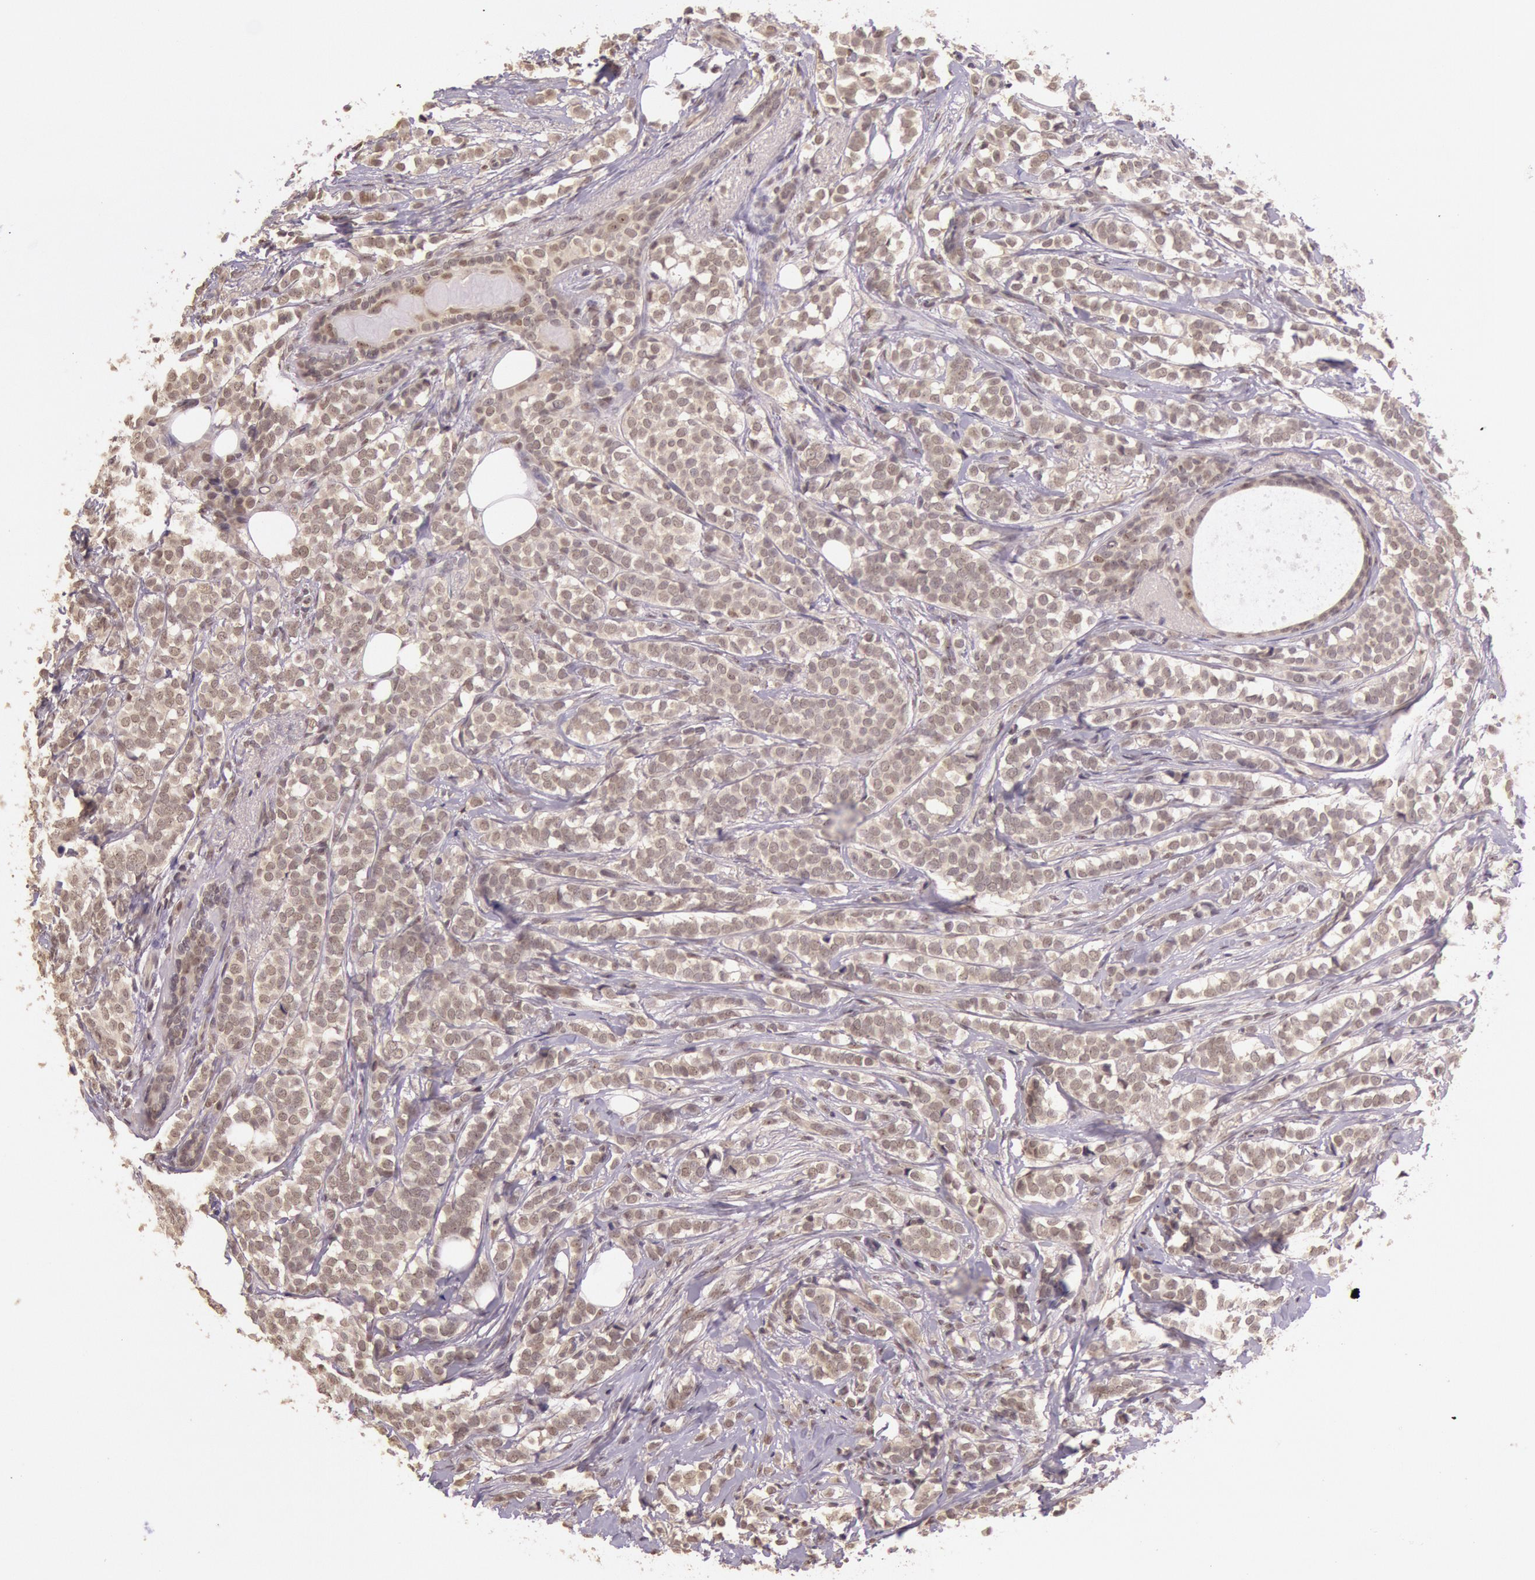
{"staining": {"intensity": "weak", "quantity": "25%-75%", "location": "cytoplasmic/membranous"}, "tissue": "breast cancer", "cell_type": "Tumor cells", "image_type": "cancer", "snomed": [{"axis": "morphology", "description": "Lobular carcinoma"}, {"axis": "topography", "description": "Breast"}], "caption": "Protein analysis of lobular carcinoma (breast) tissue exhibits weak cytoplasmic/membranous staining in approximately 25%-75% of tumor cells.", "gene": "RTL10", "patient": {"sex": "female", "age": 56}}